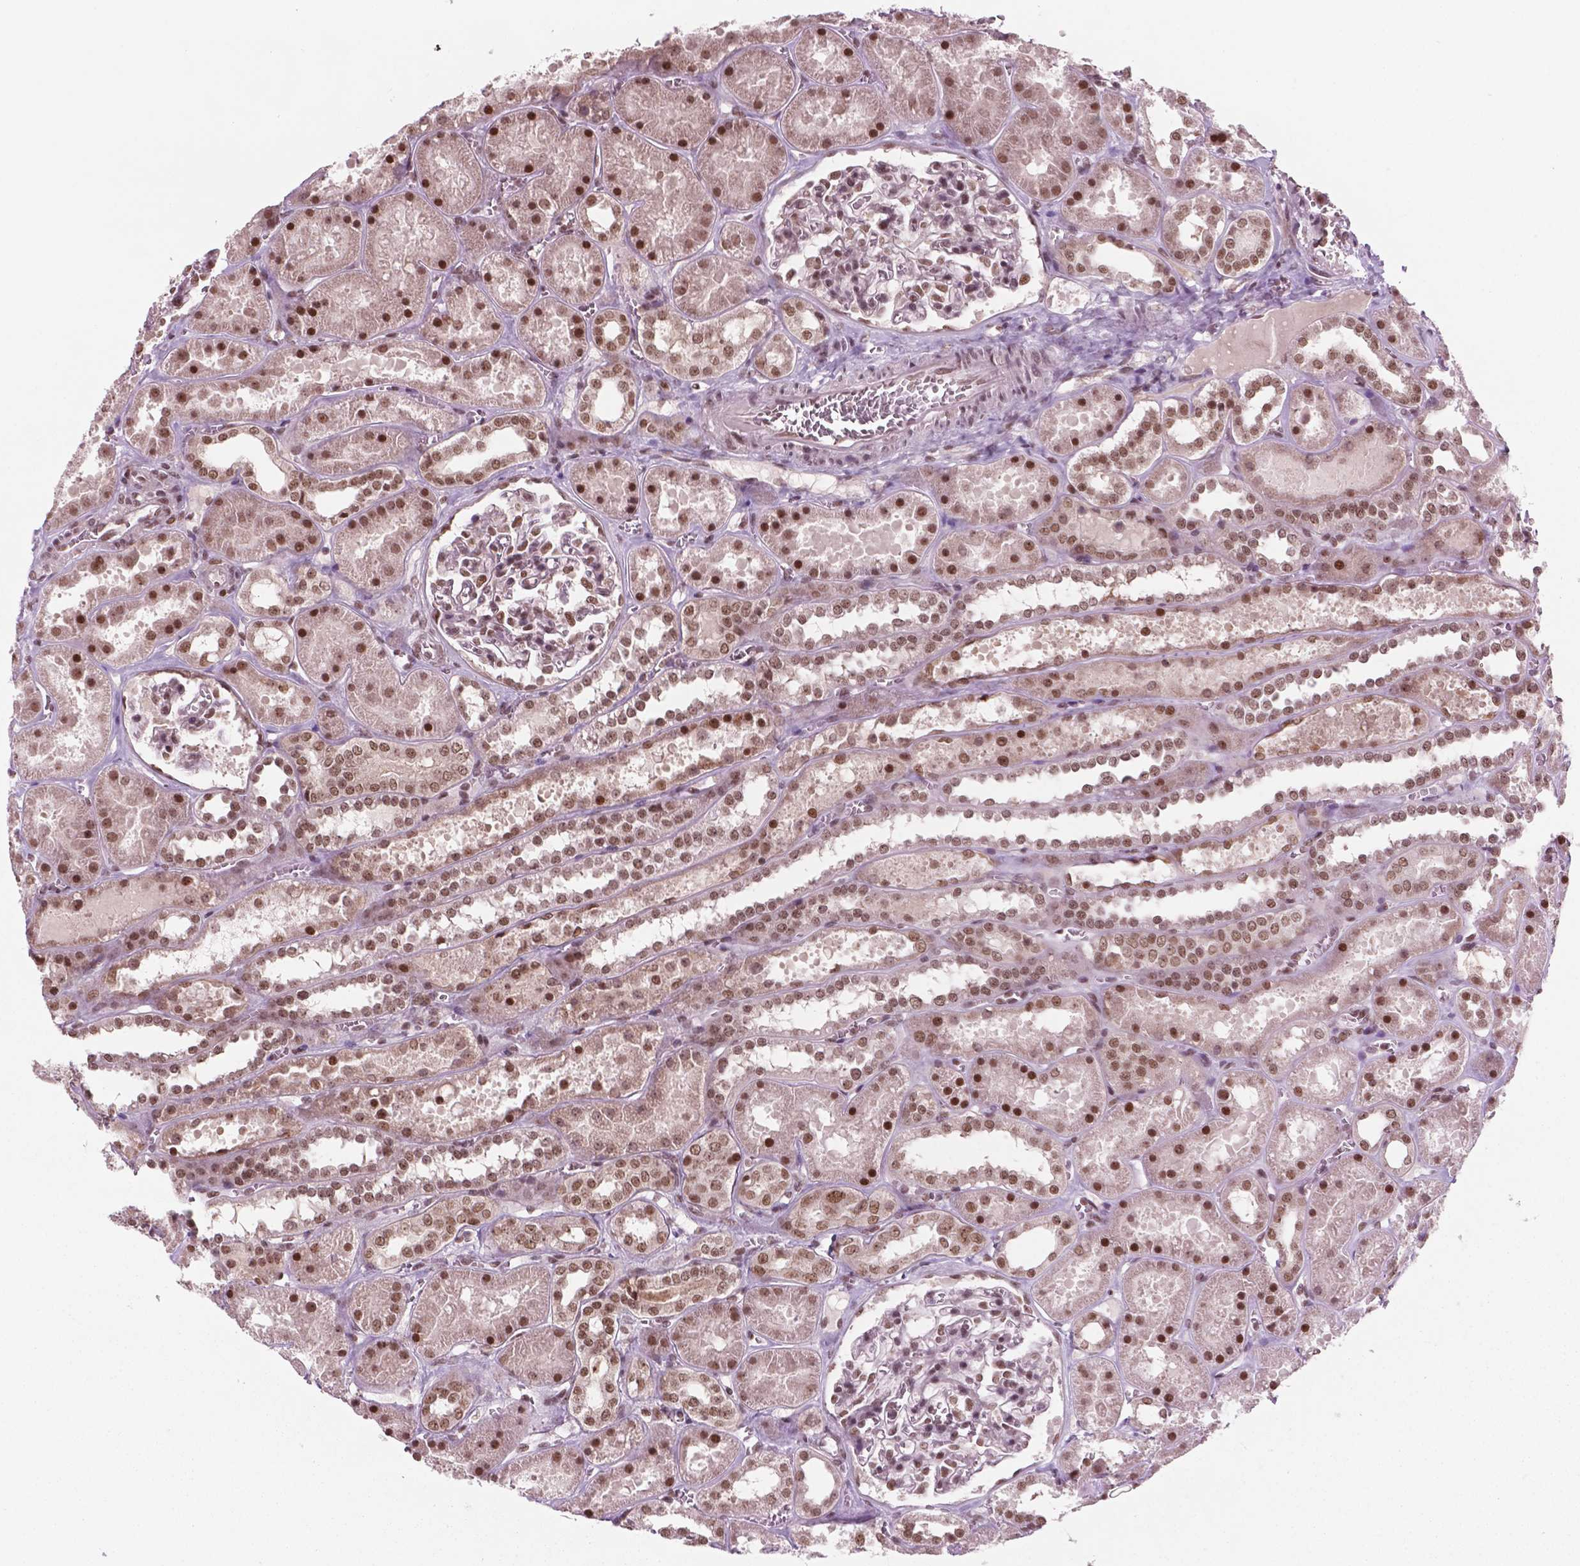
{"staining": {"intensity": "moderate", "quantity": ">75%", "location": "nuclear"}, "tissue": "kidney", "cell_type": "Cells in glomeruli", "image_type": "normal", "snomed": [{"axis": "morphology", "description": "Normal tissue, NOS"}, {"axis": "topography", "description": "Kidney"}], "caption": "Kidney stained for a protein (brown) exhibits moderate nuclear positive expression in about >75% of cells in glomeruli.", "gene": "POLR2E", "patient": {"sex": "female", "age": 41}}